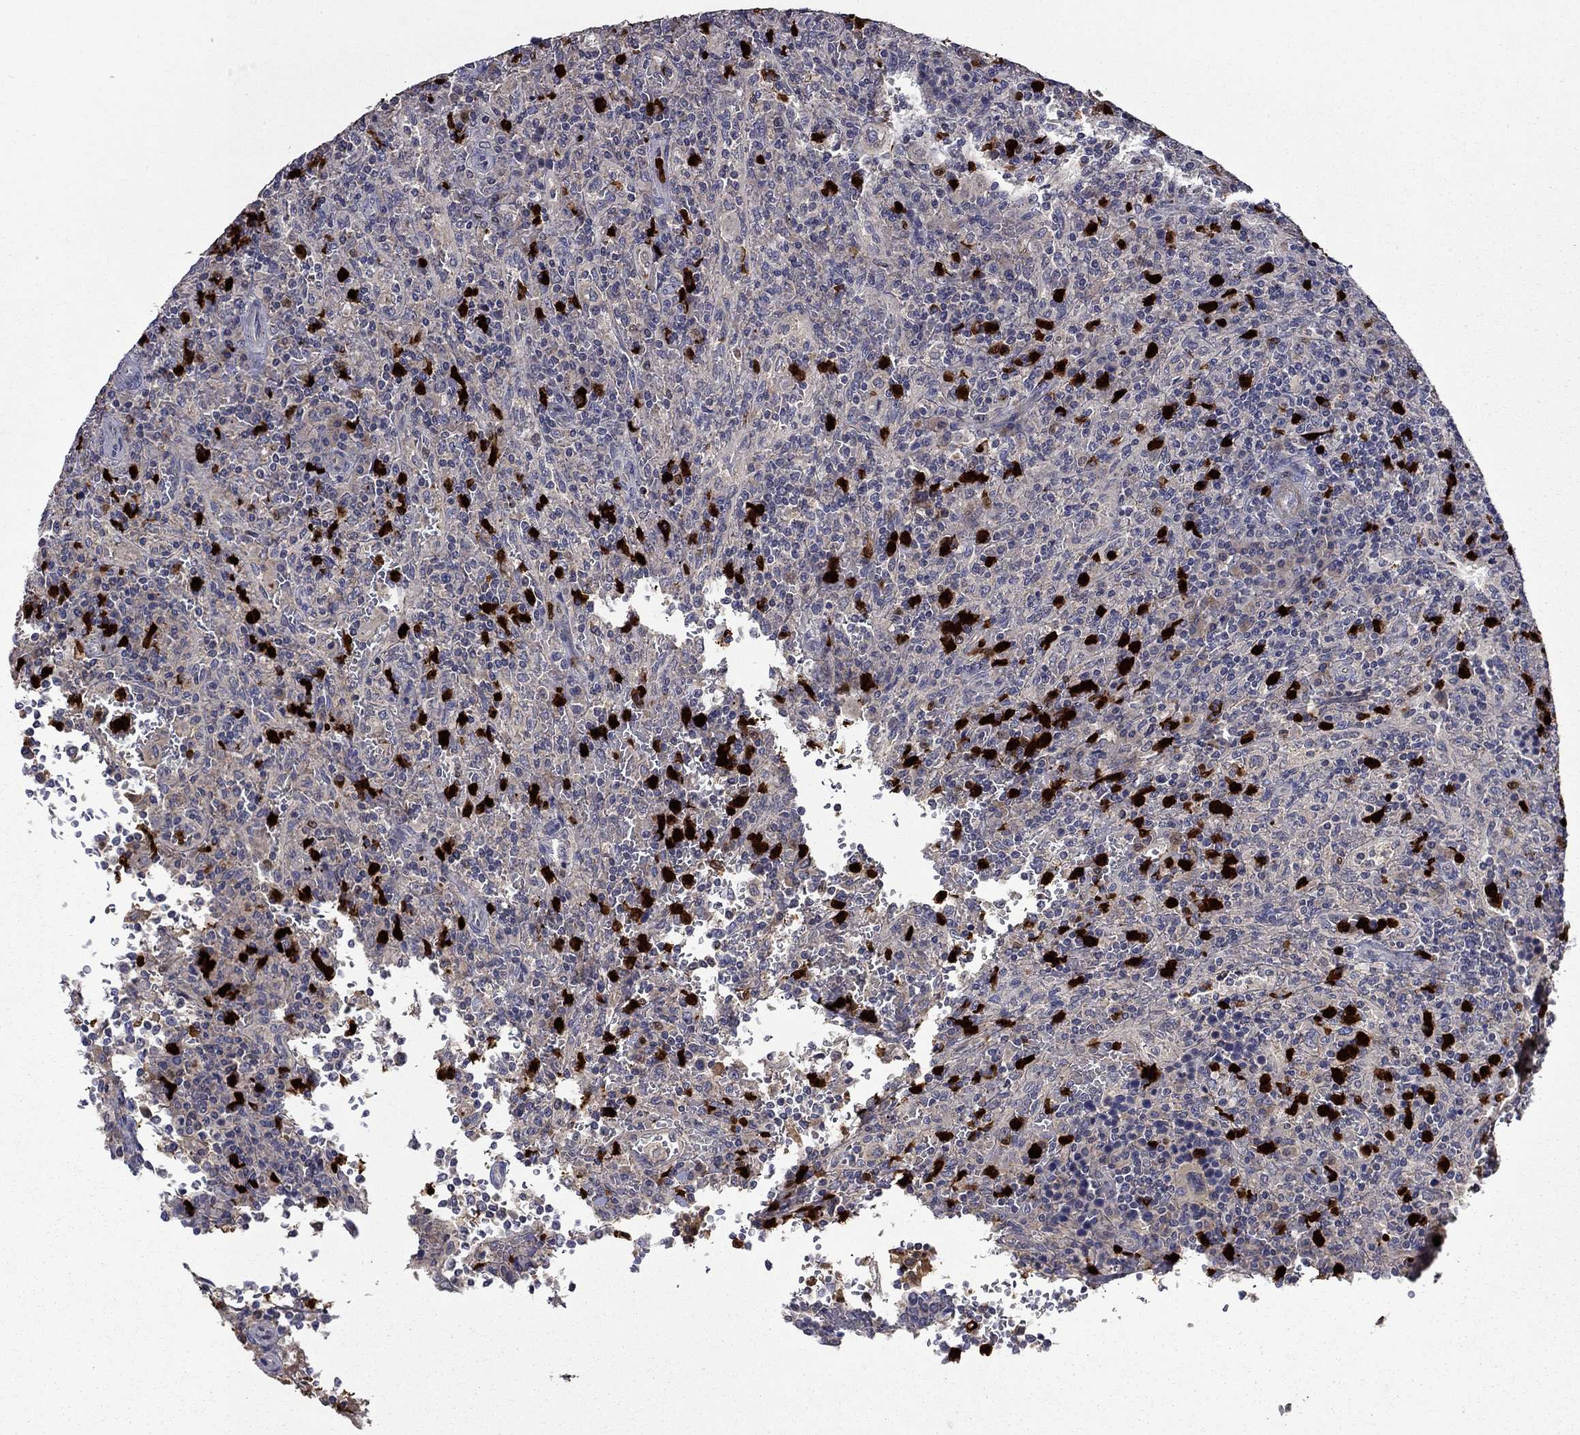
{"staining": {"intensity": "negative", "quantity": "none", "location": "none"}, "tissue": "lymphoma", "cell_type": "Tumor cells", "image_type": "cancer", "snomed": [{"axis": "morphology", "description": "Malignant lymphoma, non-Hodgkin's type, Low grade"}, {"axis": "topography", "description": "Spleen"}], "caption": "Lymphoma was stained to show a protein in brown. There is no significant expression in tumor cells.", "gene": "SATB1", "patient": {"sex": "male", "age": 62}}